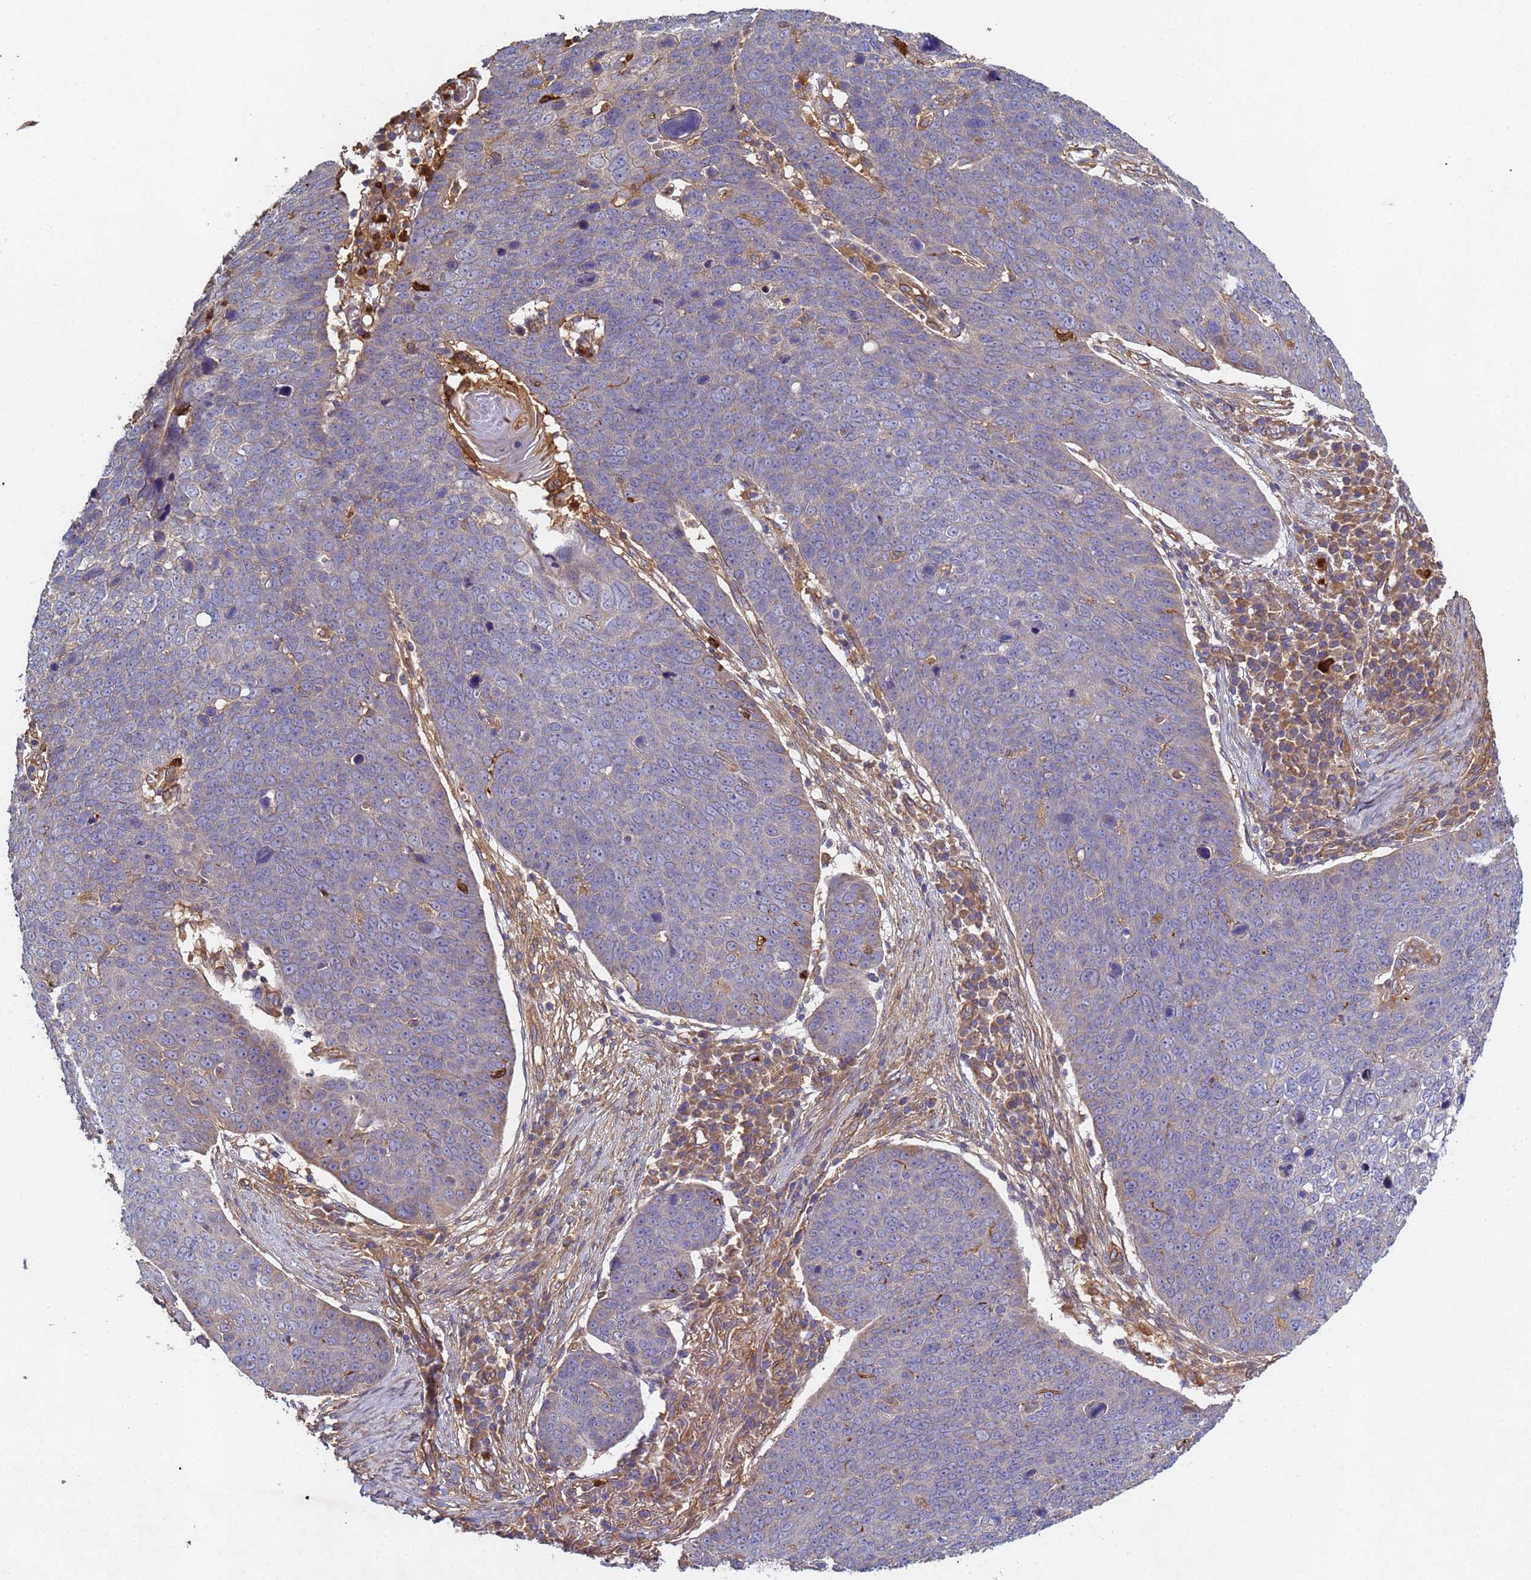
{"staining": {"intensity": "weak", "quantity": "<25%", "location": "cytoplasmic/membranous"}, "tissue": "skin cancer", "cell_type": "Tumor cells", "image_type": "cancer", "snomed": [{"axis": "morphology", "description": "Squamous cell carcinoma, NOS"}, {"axis": "topography", "description": "Skin"}], "caption": "IHC micrograph of neoplastic tissue: skin cancer (squamous cell carcinoma) stained with DAB (3,3'-diaminobenzidine) demonstrates no significant protein positivity in tumor cells.", "gene": "C8orf34", "patient": {"sex": "male", "age": 71}}